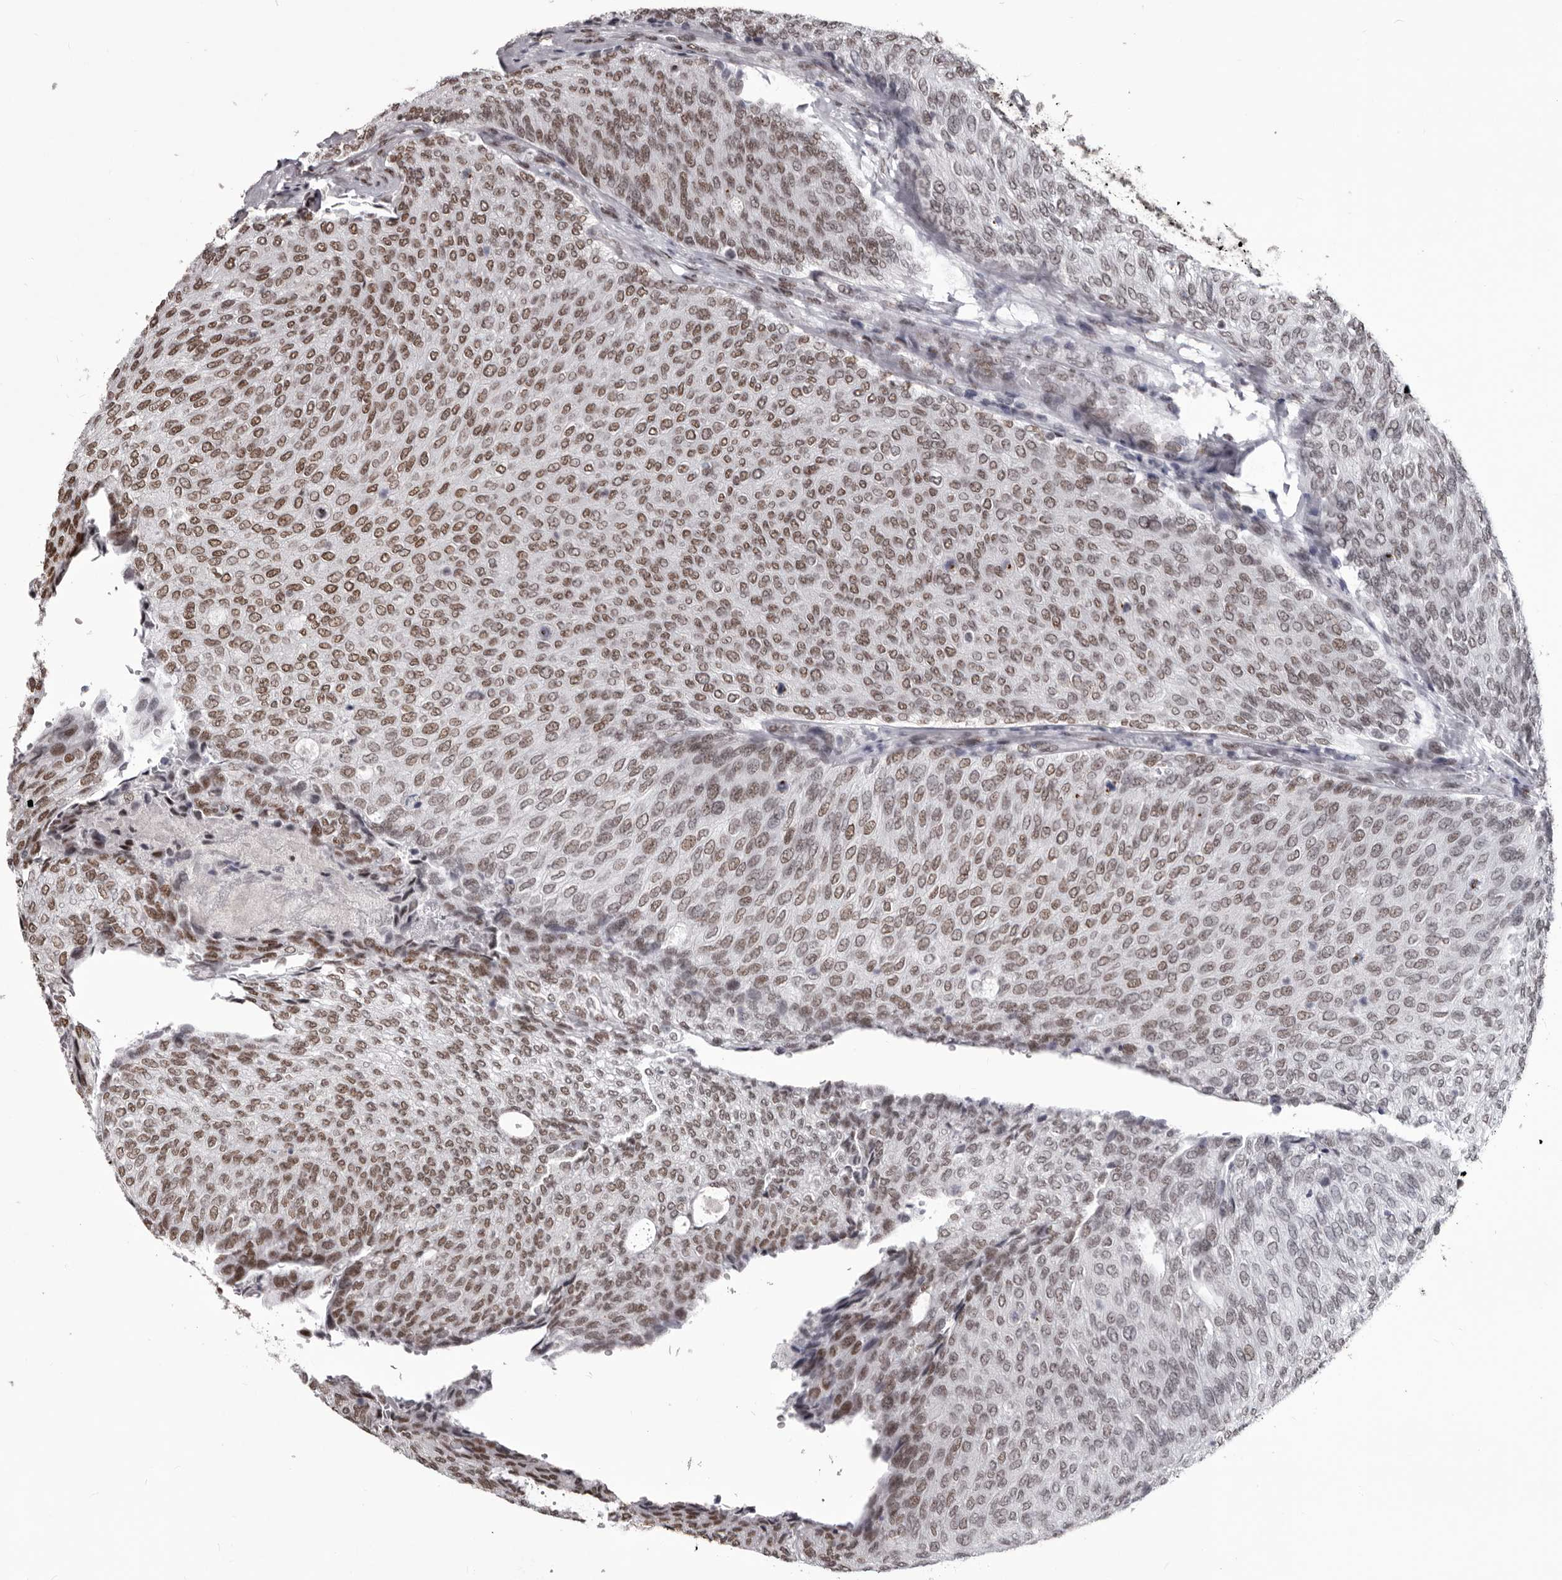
{"staining": {"intensity": "moderate", "quantity": "25%-75%", "location": "nuclear"}, "tissue": "urothelial cancer", "cell_type": "Tumor cells", "image_type": "cancer", "snomed": [{"axis": "morphology", "description": "Urothelial carcinoma, Low grade"}, {"axis": "topography", "description": "Urinary bladder"}], "caption": "About 25%-75% of tumor cells in urothelial cancer reveal moderate nuclear protein expression as visualized by brown immunohistochemical staining.", "gene": "NUMA1", "patient": {"sex": "female", "age": 79}}